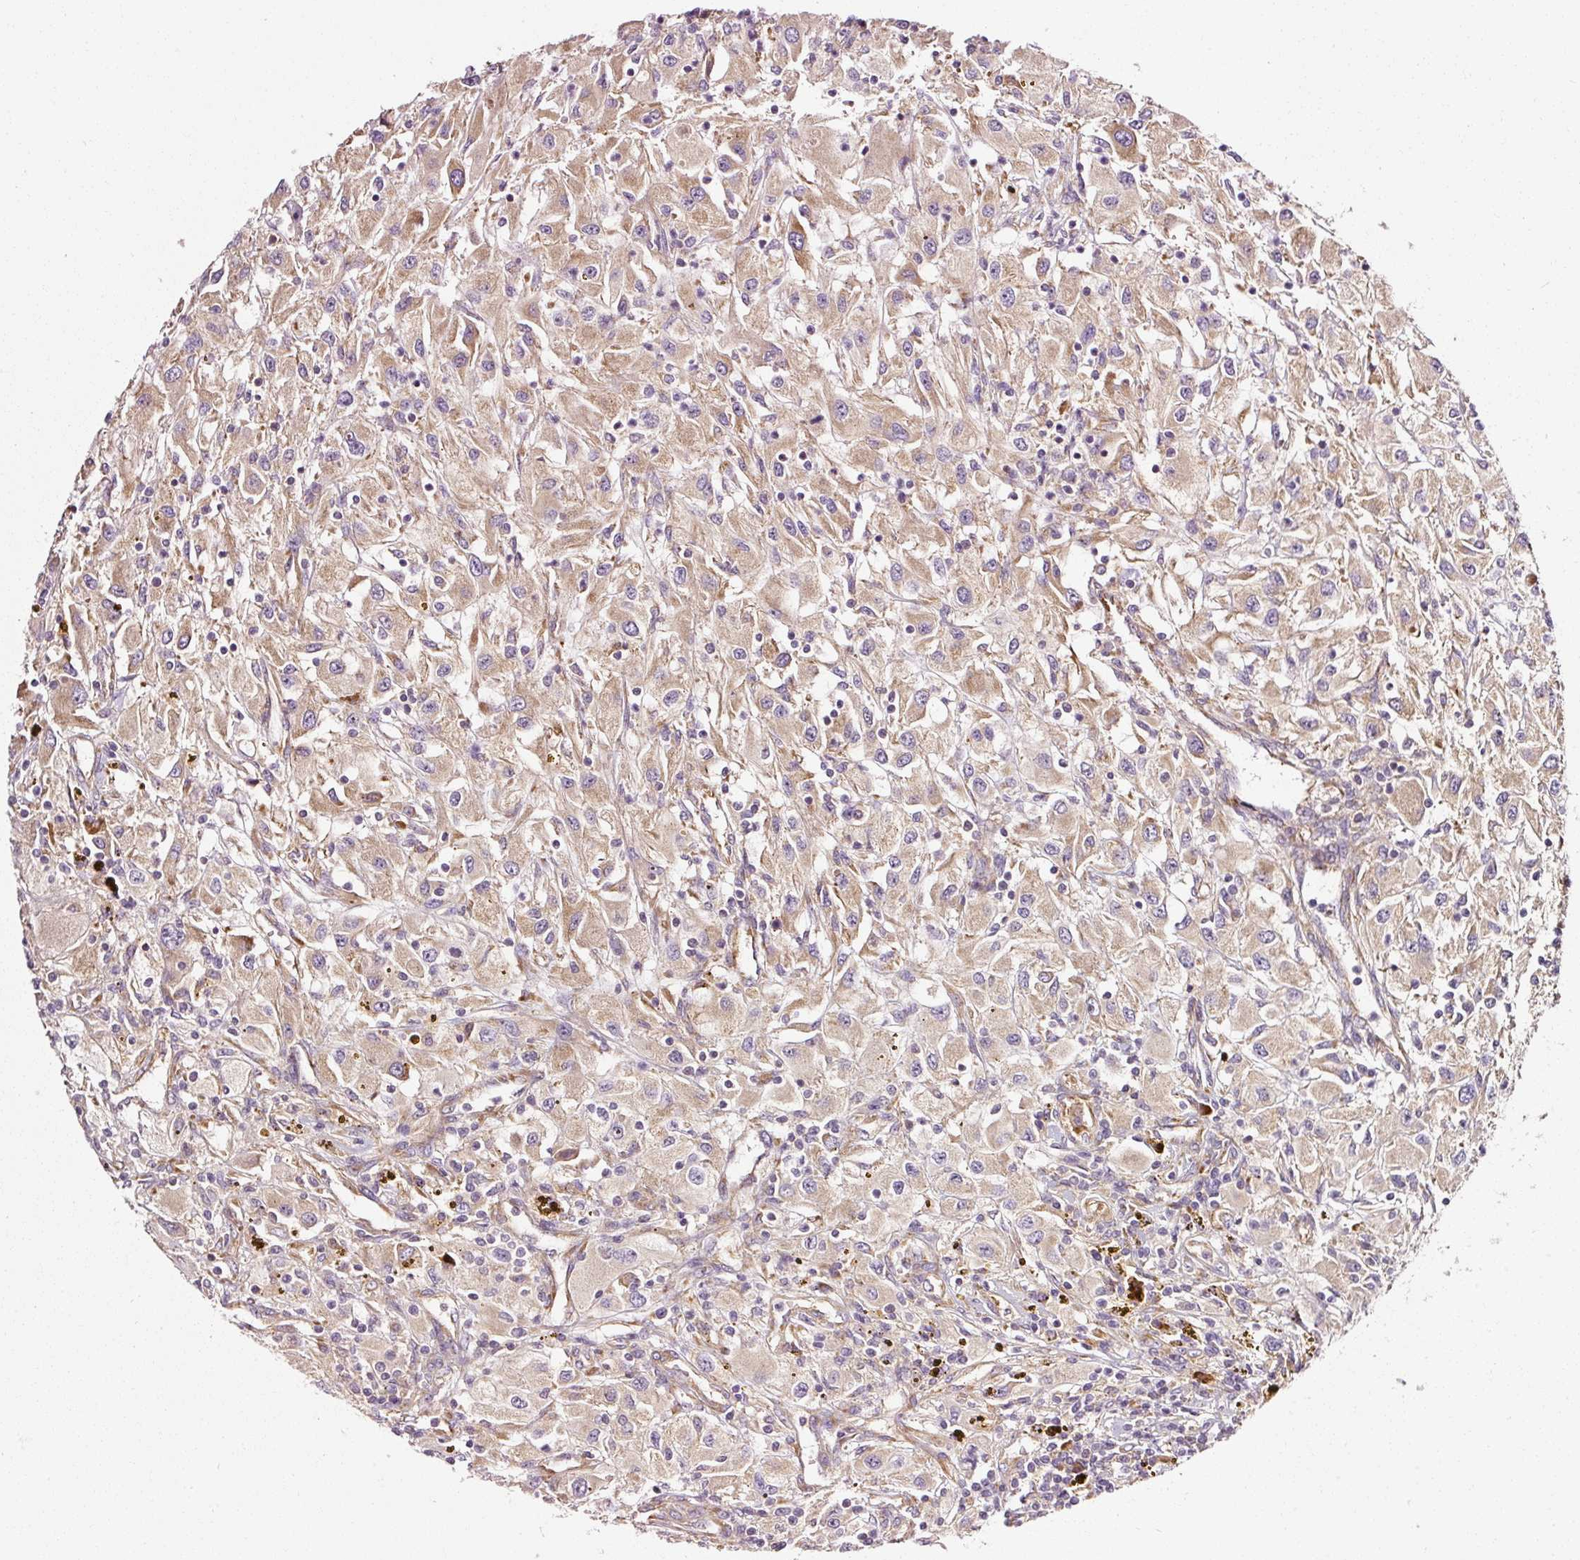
{"staining": {"intensity": "weak", "quantity": ">75%", "location": "cytoplasmic/membranous"}, "tissue": "renal cancer", "cell_type": "Tumor cells", "image_type": "cancer", "snomed": [{"axis": "morphology", "description": "Adenocarcinoma, NOS"}, {"axis": "topography", "description": "Kidney"}], "caption": "DAB immunohistochemical staining of adenocarcinoma (renal) exhibits weak cytoplasmic/membranous protein positivity in about >75% of tumor cells.", "gene": "RPL10A", "patient": {"sex": "female", "age": 67}}